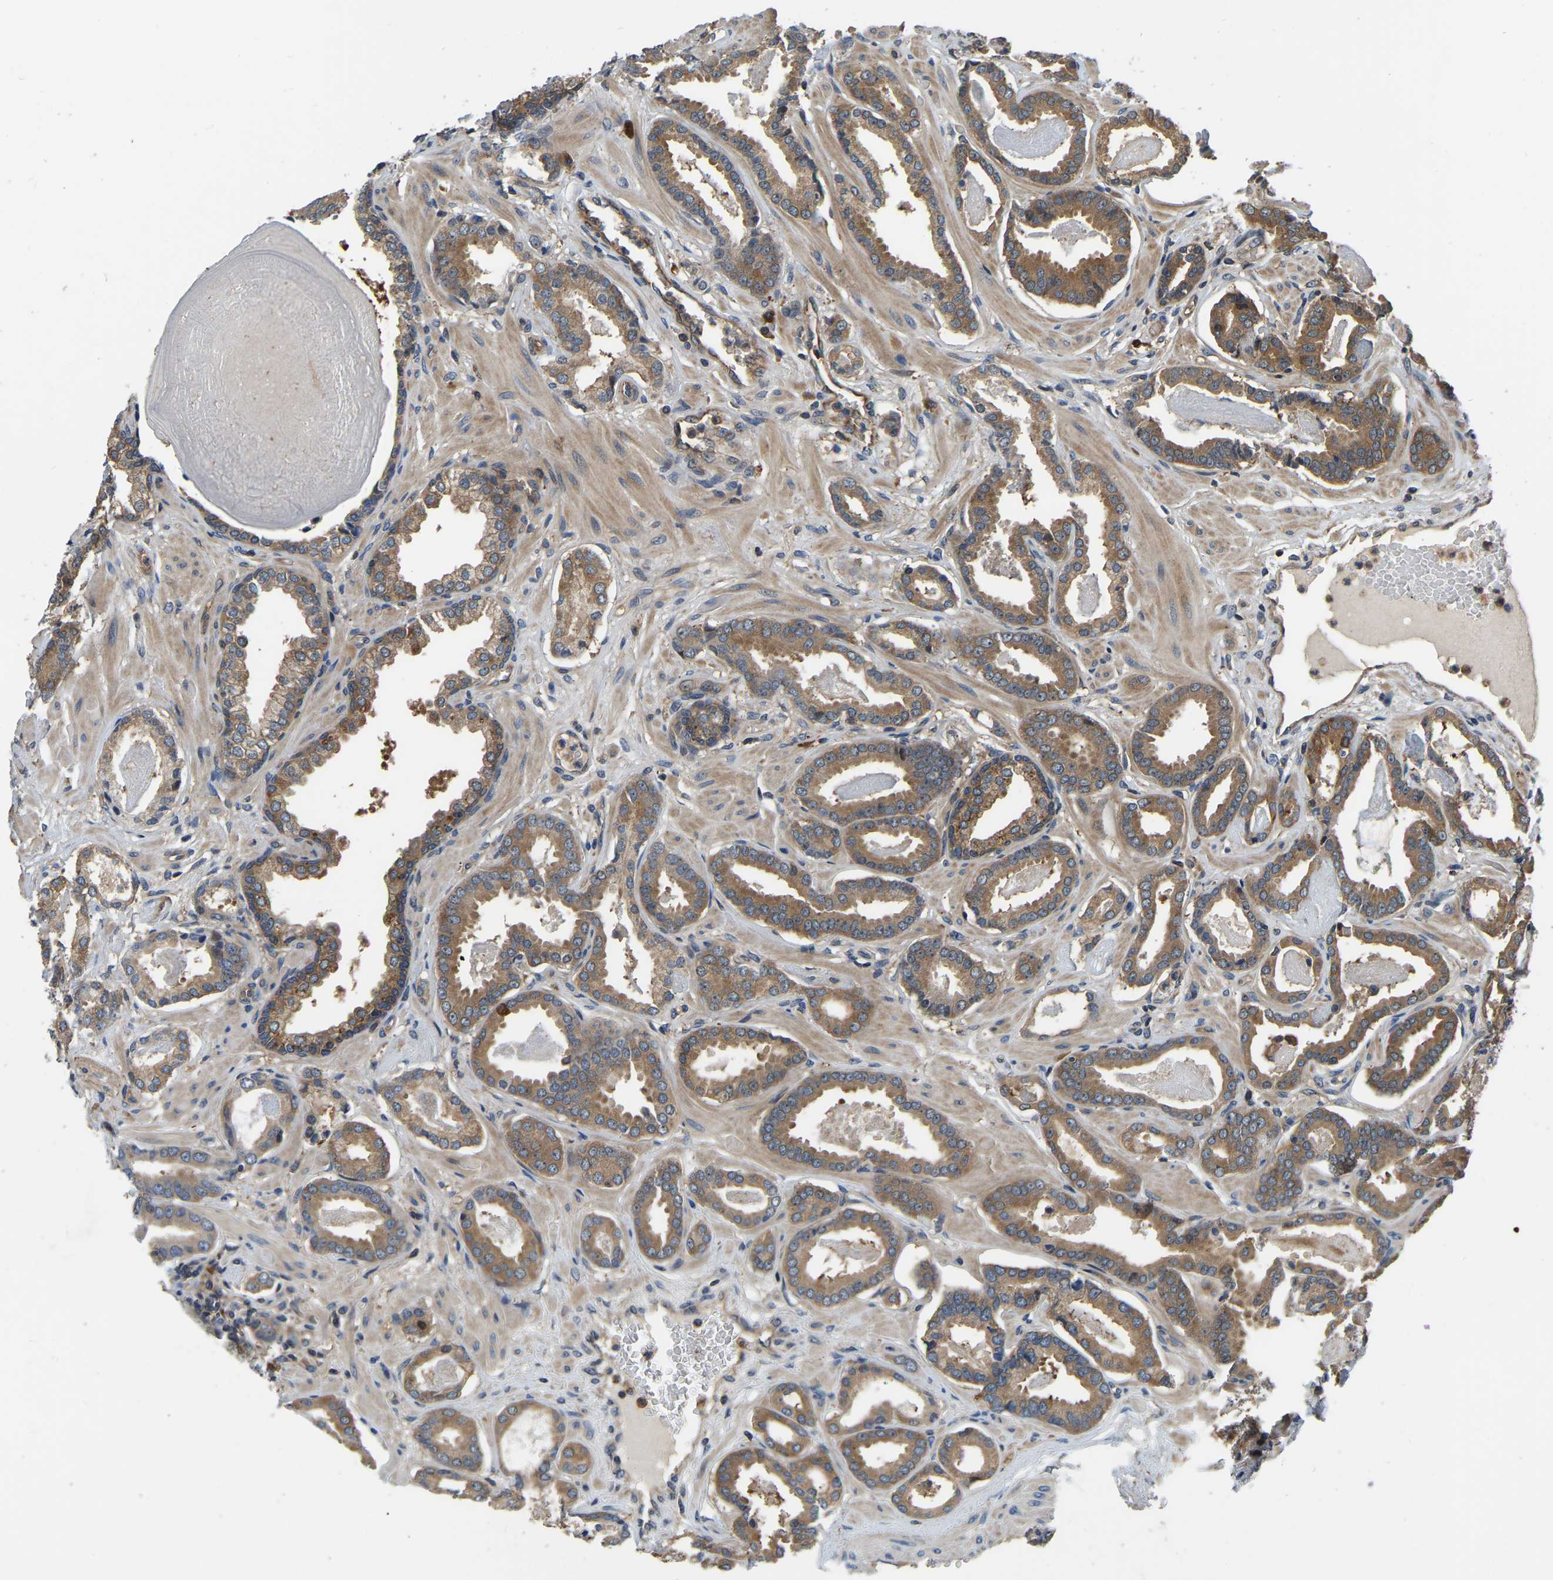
{"staining": {"intensity": "moderate", "quantity": ">75%", "location": "cytoplasmic/membranous"}, "tissue": "prostate cancer", "cell_type": "Tumor cells", "image_type": "cancer", "snomed": [{"axis": "morphology", "description": "Adenocarcinoma, Low grade"}, {"axis": "topography", "description": "Prostate"}], "caption": "Prostate cancer stained for a protein (brown) displays moderate cytoplasmic/membranous positive positivity in about >75% of tumor cells.", "gene": "GARS1", "patient": {"sex": "male", "age": 53}}